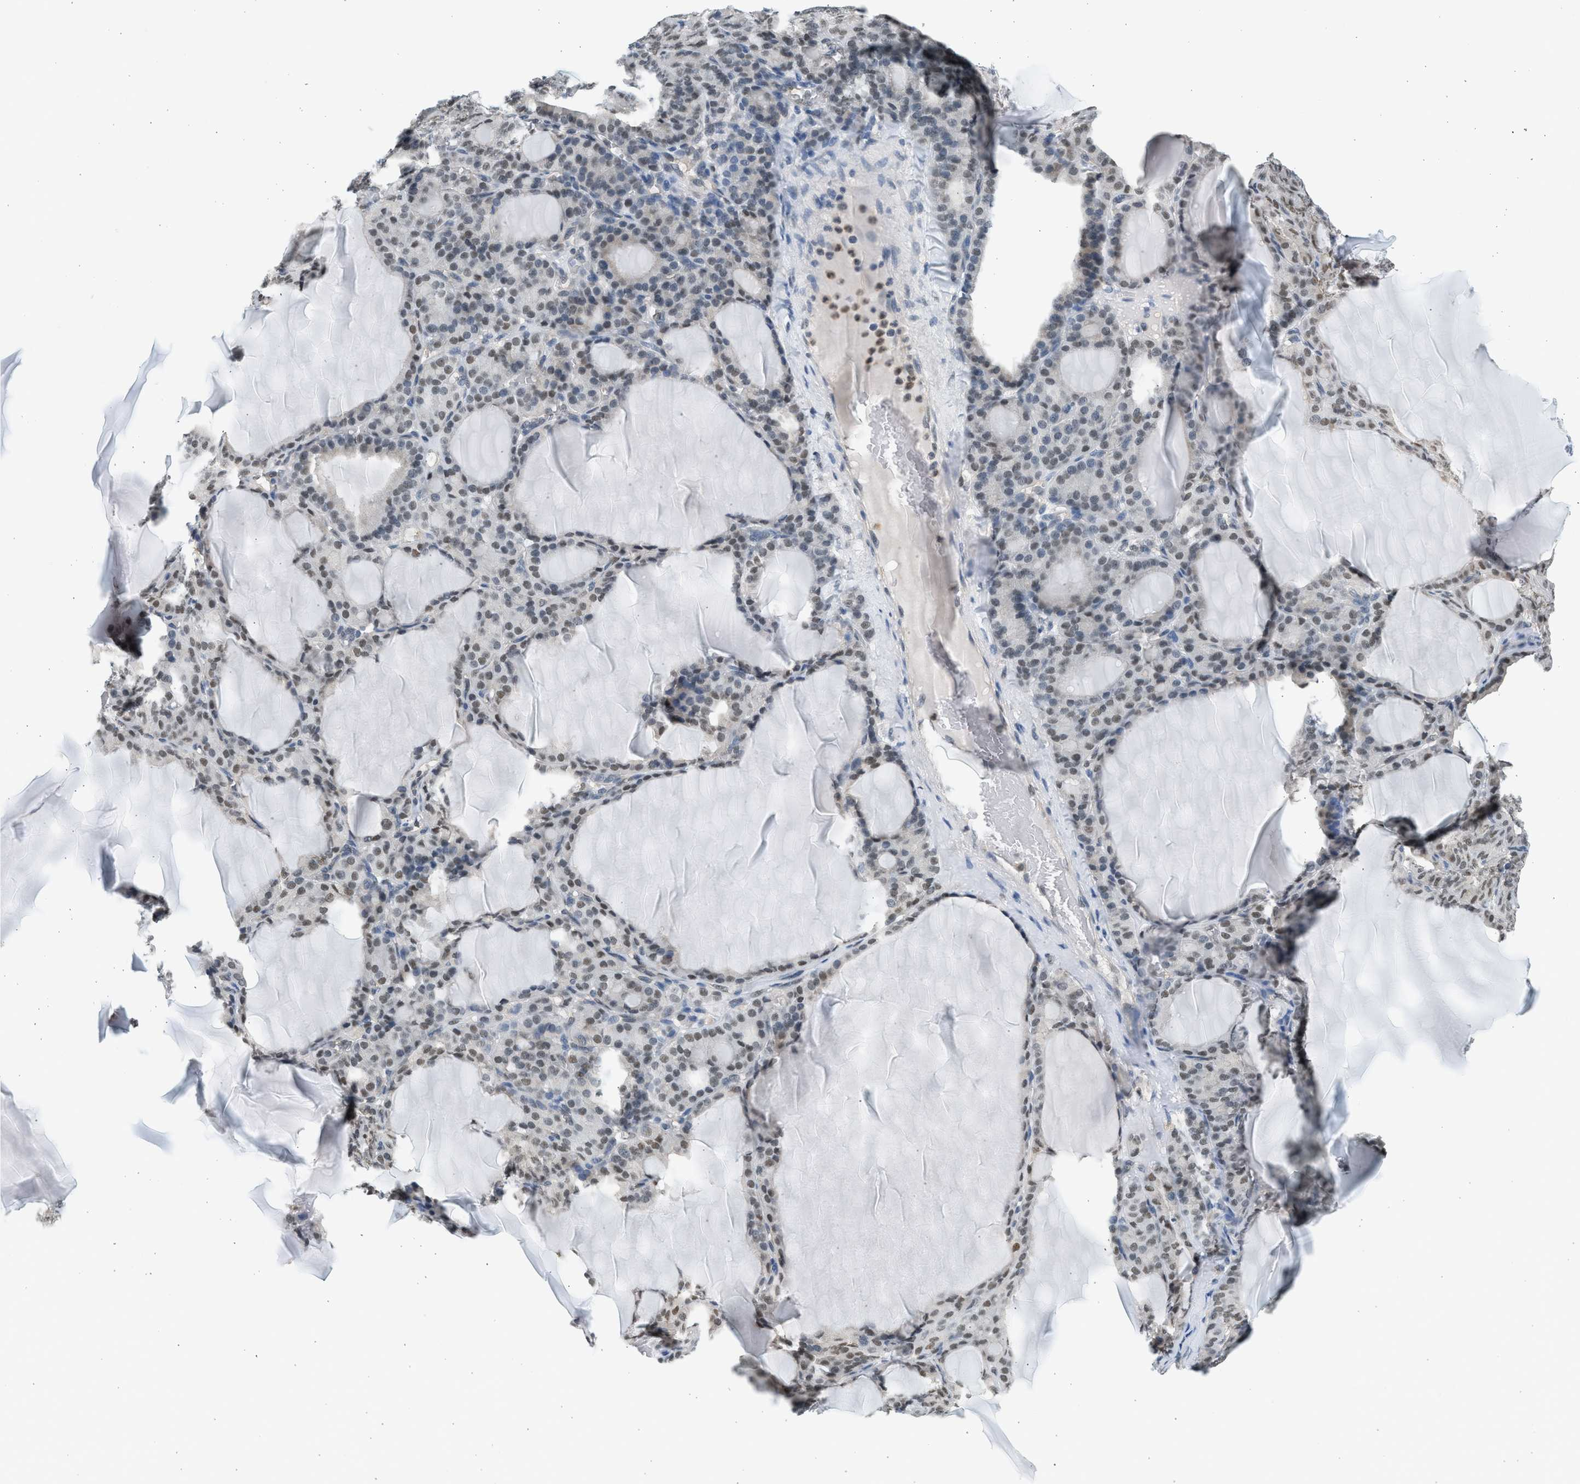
{"staining": {"intensity": "weak", "quantity": "25%-75%", "location": "cytoplasmic/membranous,nuclear"}, "tissue": "thyroid gland", "cell_type": "Glandular cells", "image_type": "normal", "snomed": [{"axis": "morphology", "description": "Normal tissue, NOS"}, {"axis": "topography", "description": "Thyroid gland"}], "caption": "A brown stain shows weak cytoplasmic/membranous,nuclear positivity of a protein in glandular cells of unremarkable thyroid gland. (Stains: DAB (3,3'-diaminobenzidine) in brown, nuclei in blue, Microscopy: brightfield microscopy at high magnification).", "gene": "HIPK1", "patient": {"sex": "female", "age": 28}}